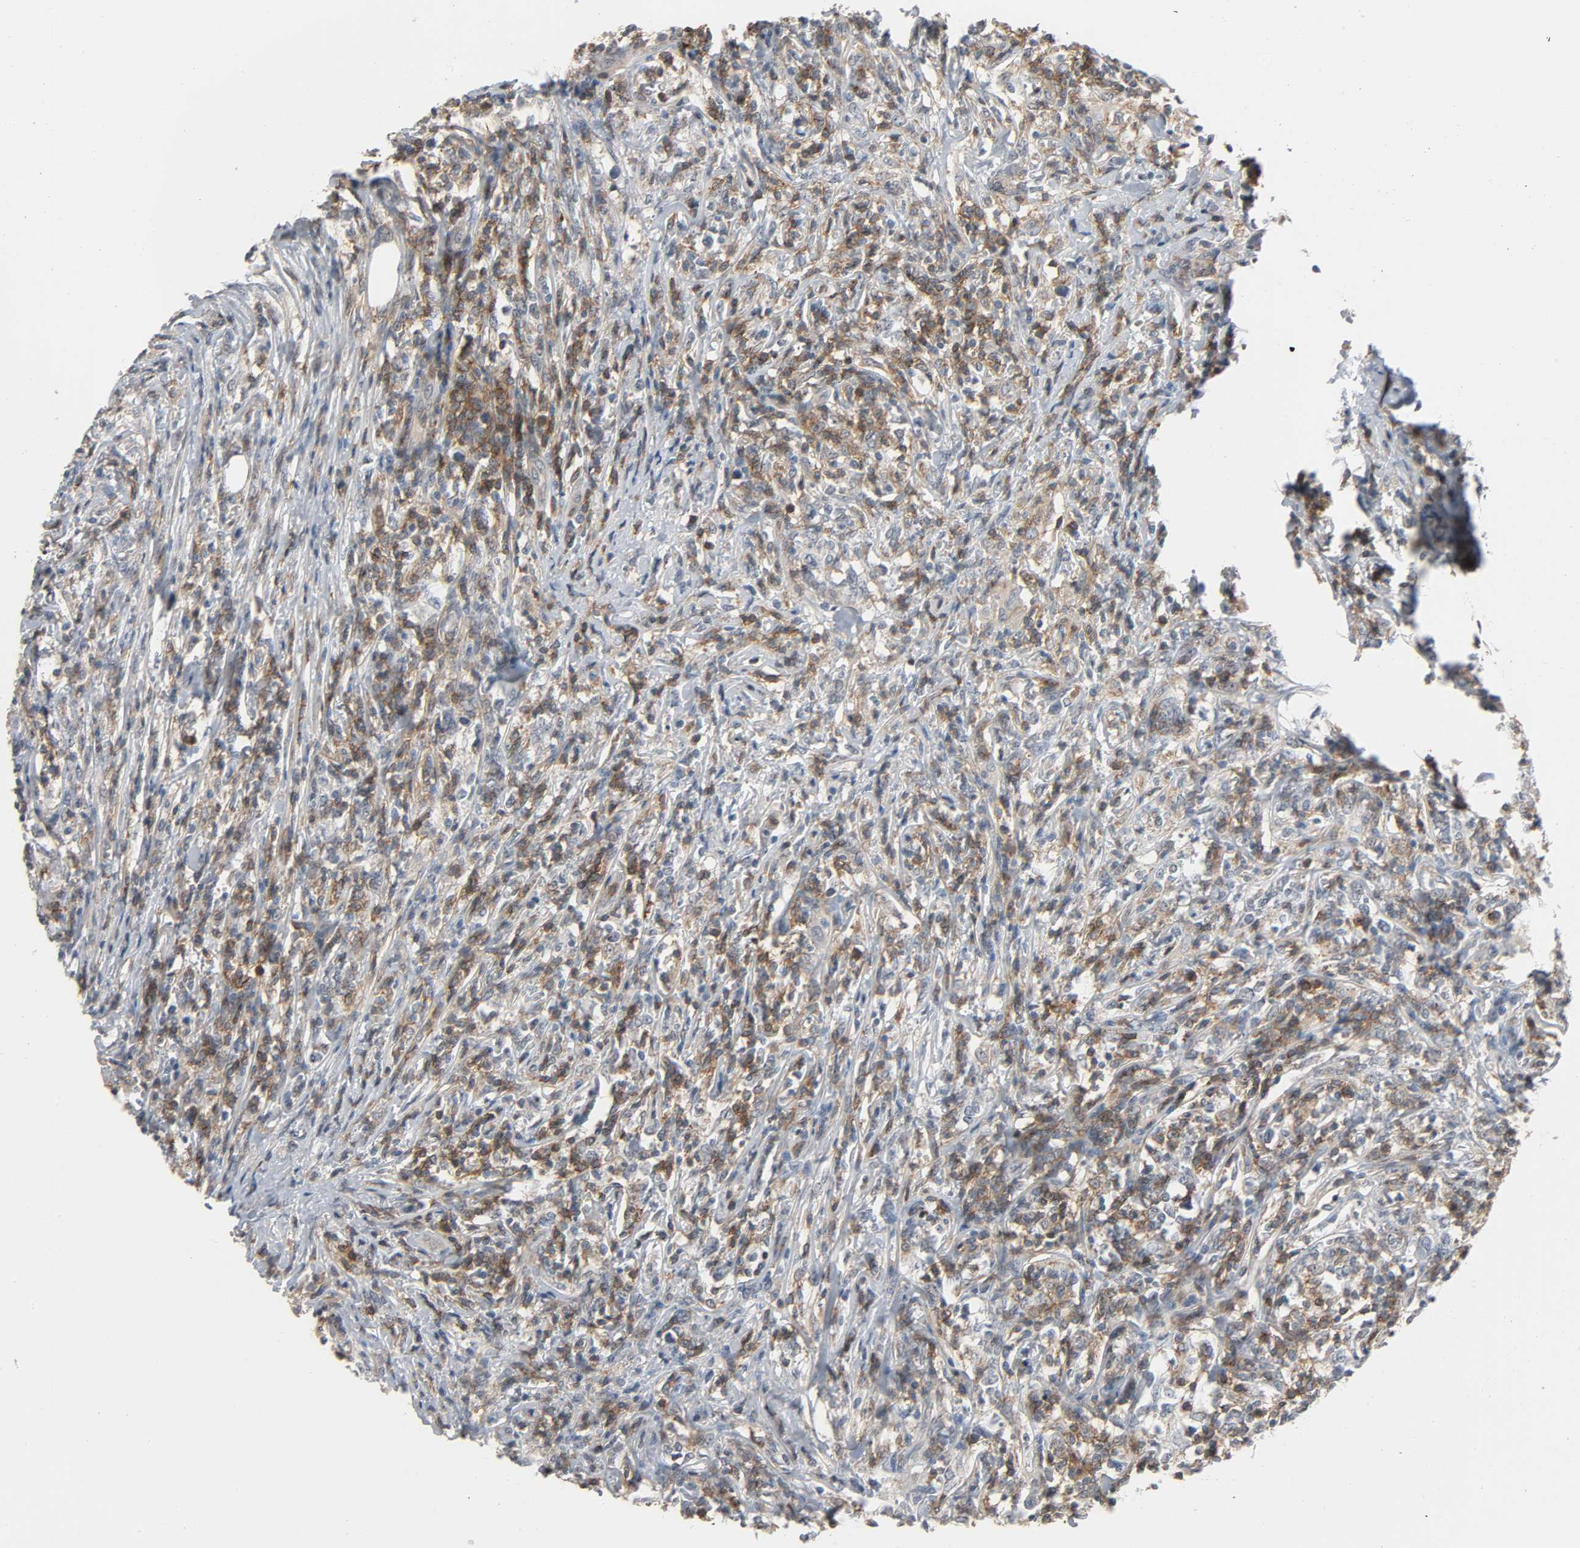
{"staining": {"intensity": "moderate", "quantity": "25%-75%", "location": "cytoplasmic/membranous"}, "tissue": "lymphoma", "cell_type": "Tumor cells", "image_type": "cancer", "snomed": [{"axis": "morphology", "description": "Malignant lymphoma, non-Hodgkin's type, High grade"}, {"axis": "topography", "description": "Lymph node"}], "caption": "A brown stain labels moderate cytoplasmic/membranous positivity of a protein in lymphoma tumor cells.", "gene": "CD4", "patient": {"sex": "female", "age": 84}}